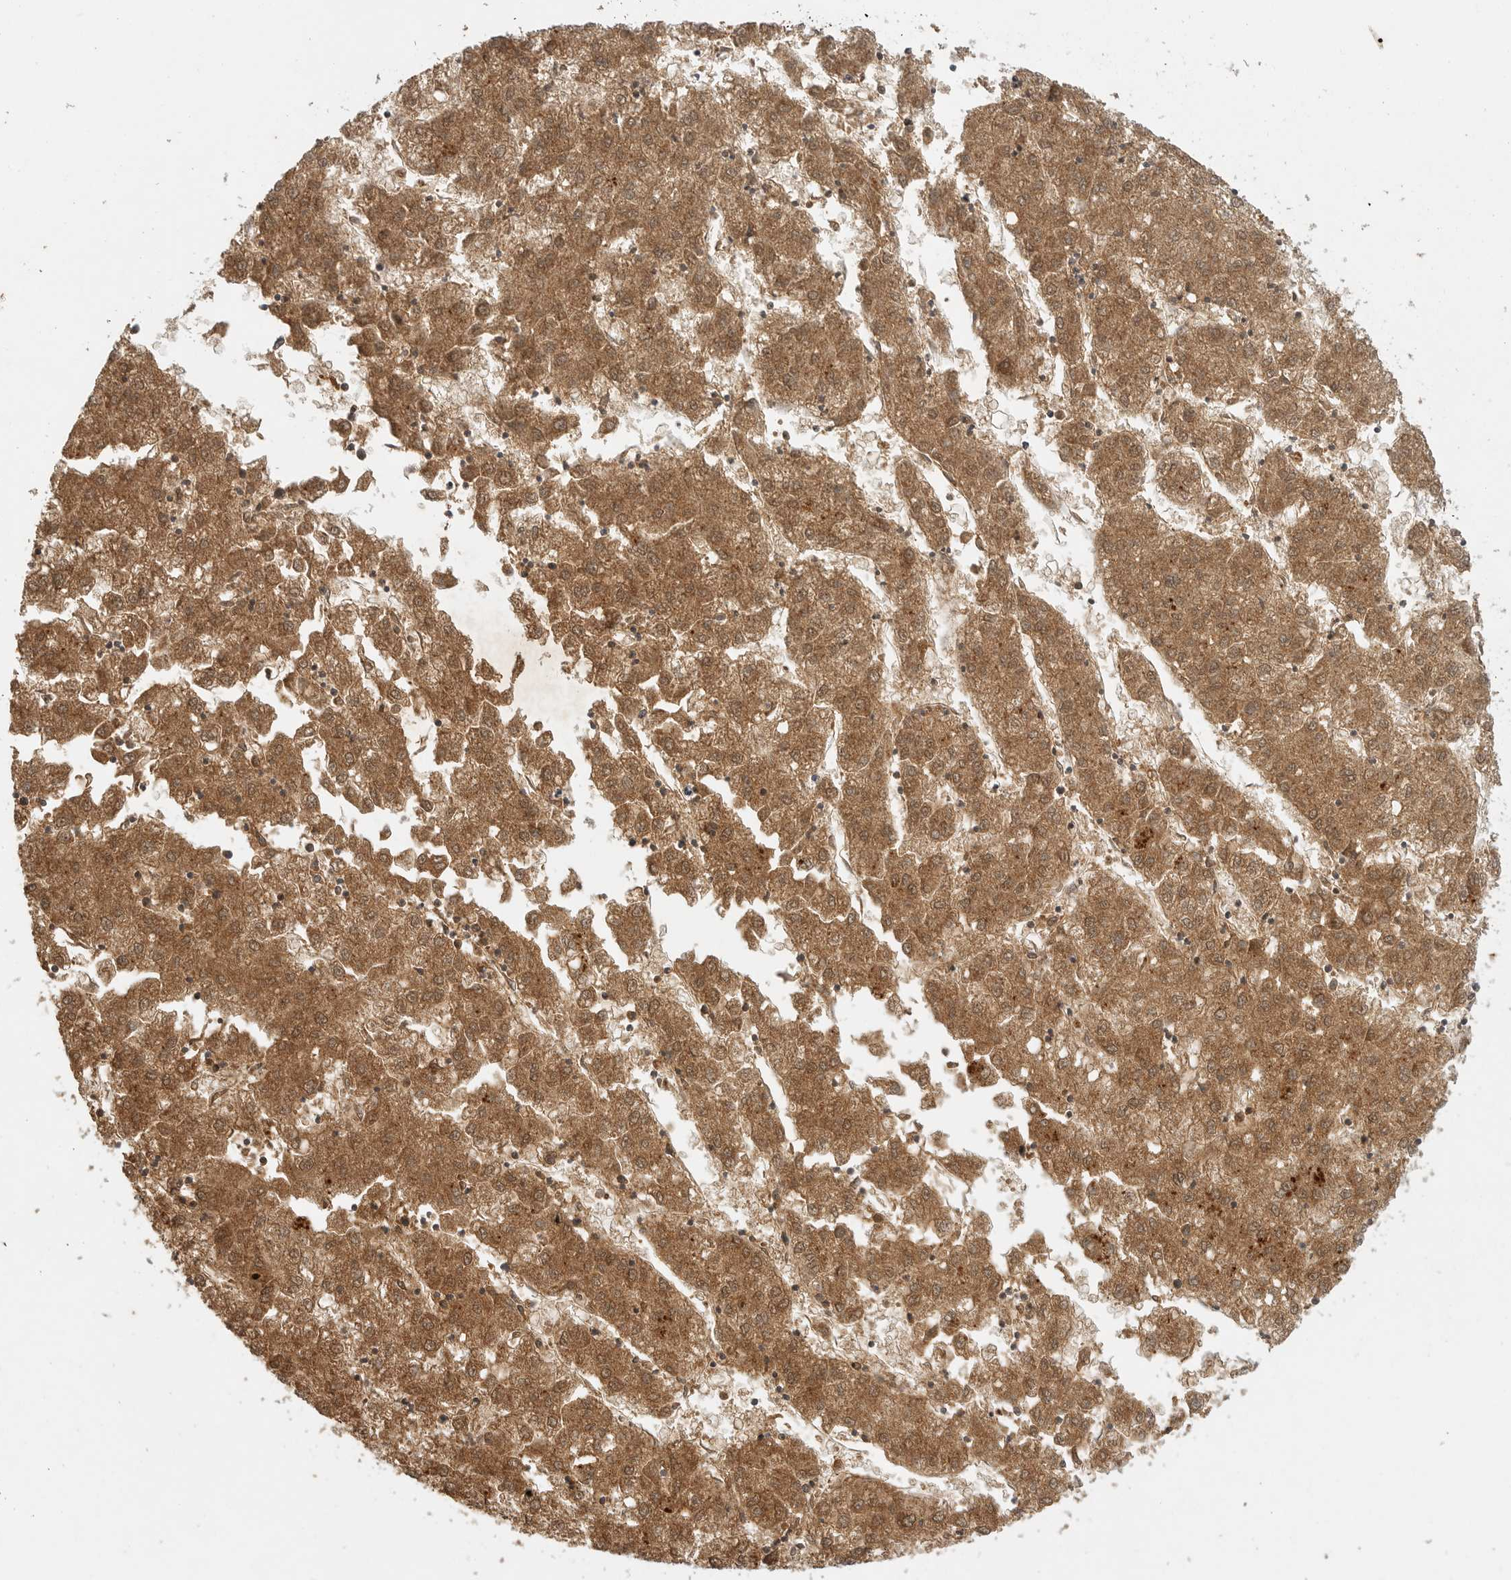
{"staining": {"intensity": "moderate", "quantity": ">75%", "location": "cytoplasmic/membranous"}, "tissue": "liver cancer", "cell_type": "Tumor cells", "image_type": "cancer", "snomed": [{"axis": "morphology", "description": "Carcinoma, Hepatocellular, NOS"}, {"axis": "topography", "description": "Liver"}], "caption": "Brown immunohistochemical staining in human hepatocellular carcinoma (liver) shows moderate cytoplasmic/membranous positivity in about >75% of tumor cells.", "gene": "ICOSLG", "patient": {"sex": "male", "age": 72}}